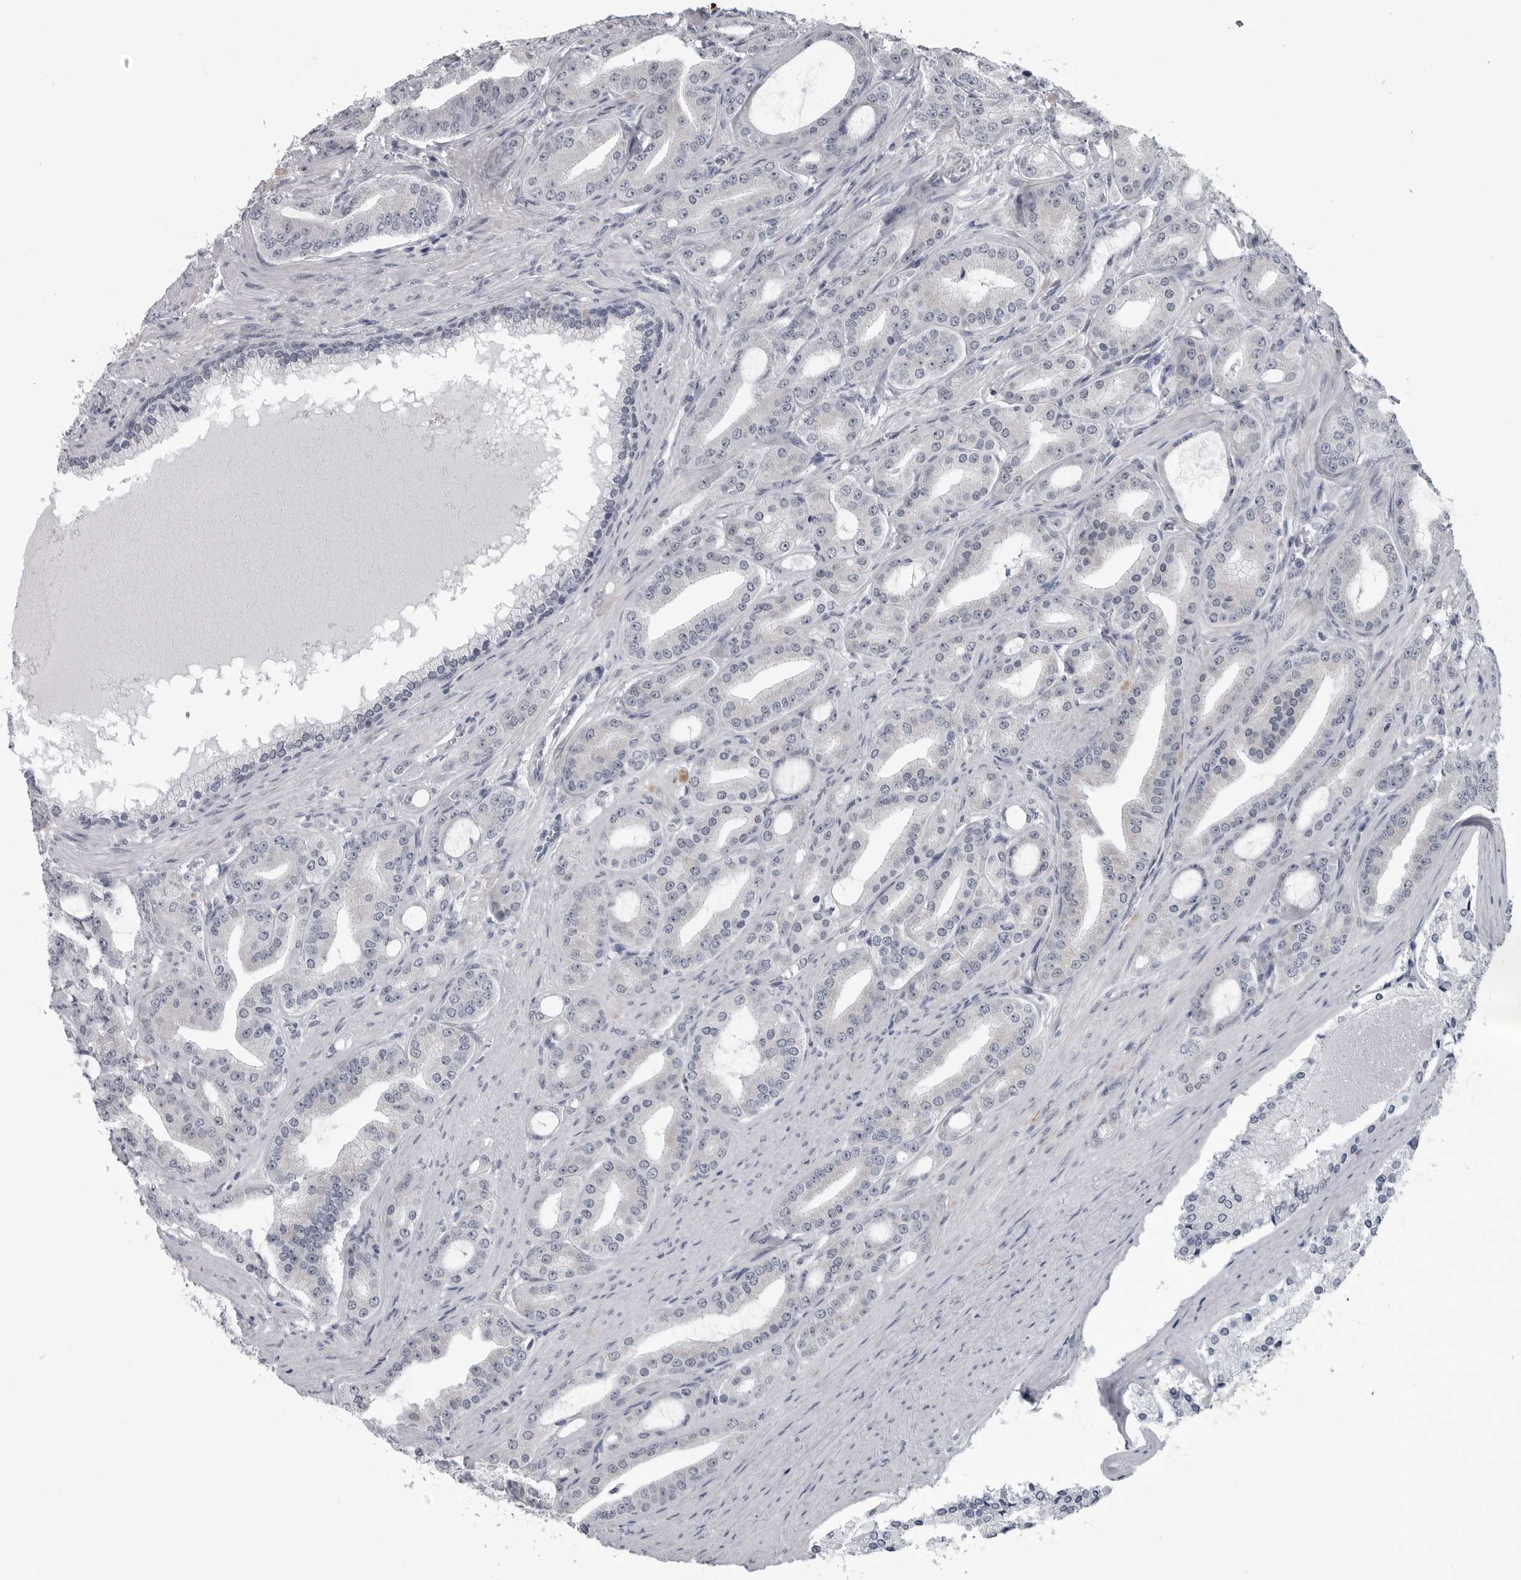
{"staining": {"intensity": "negative", "quantity": "none", "location": "none"}, "tissue": "prostate cancer", "cell_type": "Tumor cells", "image_type": "cancer", "snomed": [{"axis": "morphology", "description": "Adenocarcinoma, High grade"}, {"axis": "topography", "description": "Prostate"}], "caption": "The IHC micrograph has no significant staining in tumor cells of prostate cancer (high-grade adenocarcinoma) tissue. (Brightfield microscopy of DAB immunohistochemistry at high magnification).", "gene": "MYOC", "patient": {"sex": "male", "age": 60}}